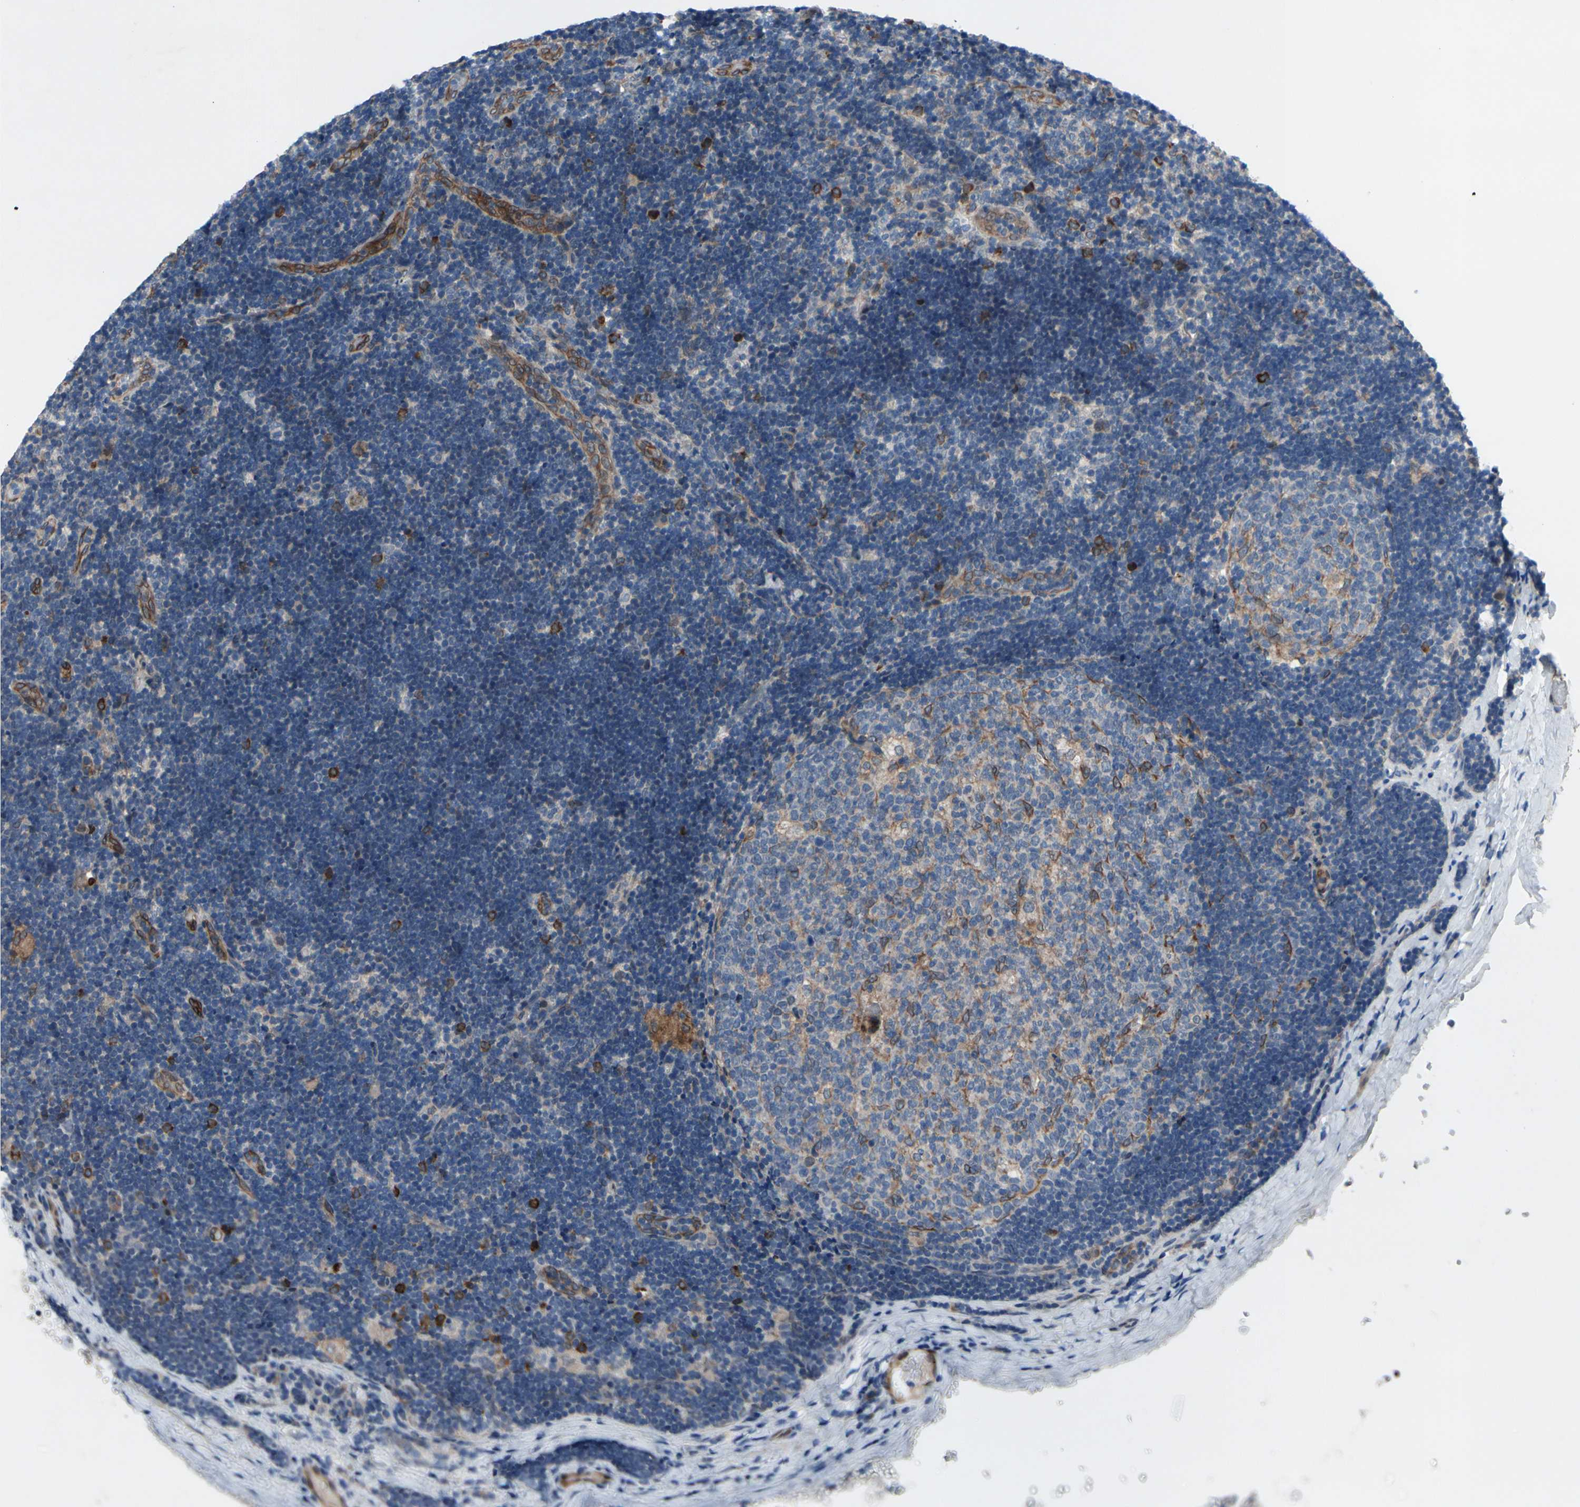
{"staining": {"intensity": "moderate", "quantity": "25%-75%", "location": "cytoplasmic/membranous"}, "tissue": "lymph node", "cell_type": "Germinal center cells", "image_type": "normal", "snomed": [{"axis": "morphology", "description": "Normal tissue, NOS"}, {"axis": "topography", "description": "Lymph node"}], "caption": "Germinal center cells display moderate cytoplasmic/membranous expression in about 25%-75% of cells in unremarkable lymph node.", "gene": "PRXL2A", "patient": {"sex": "female", "age": 14}}